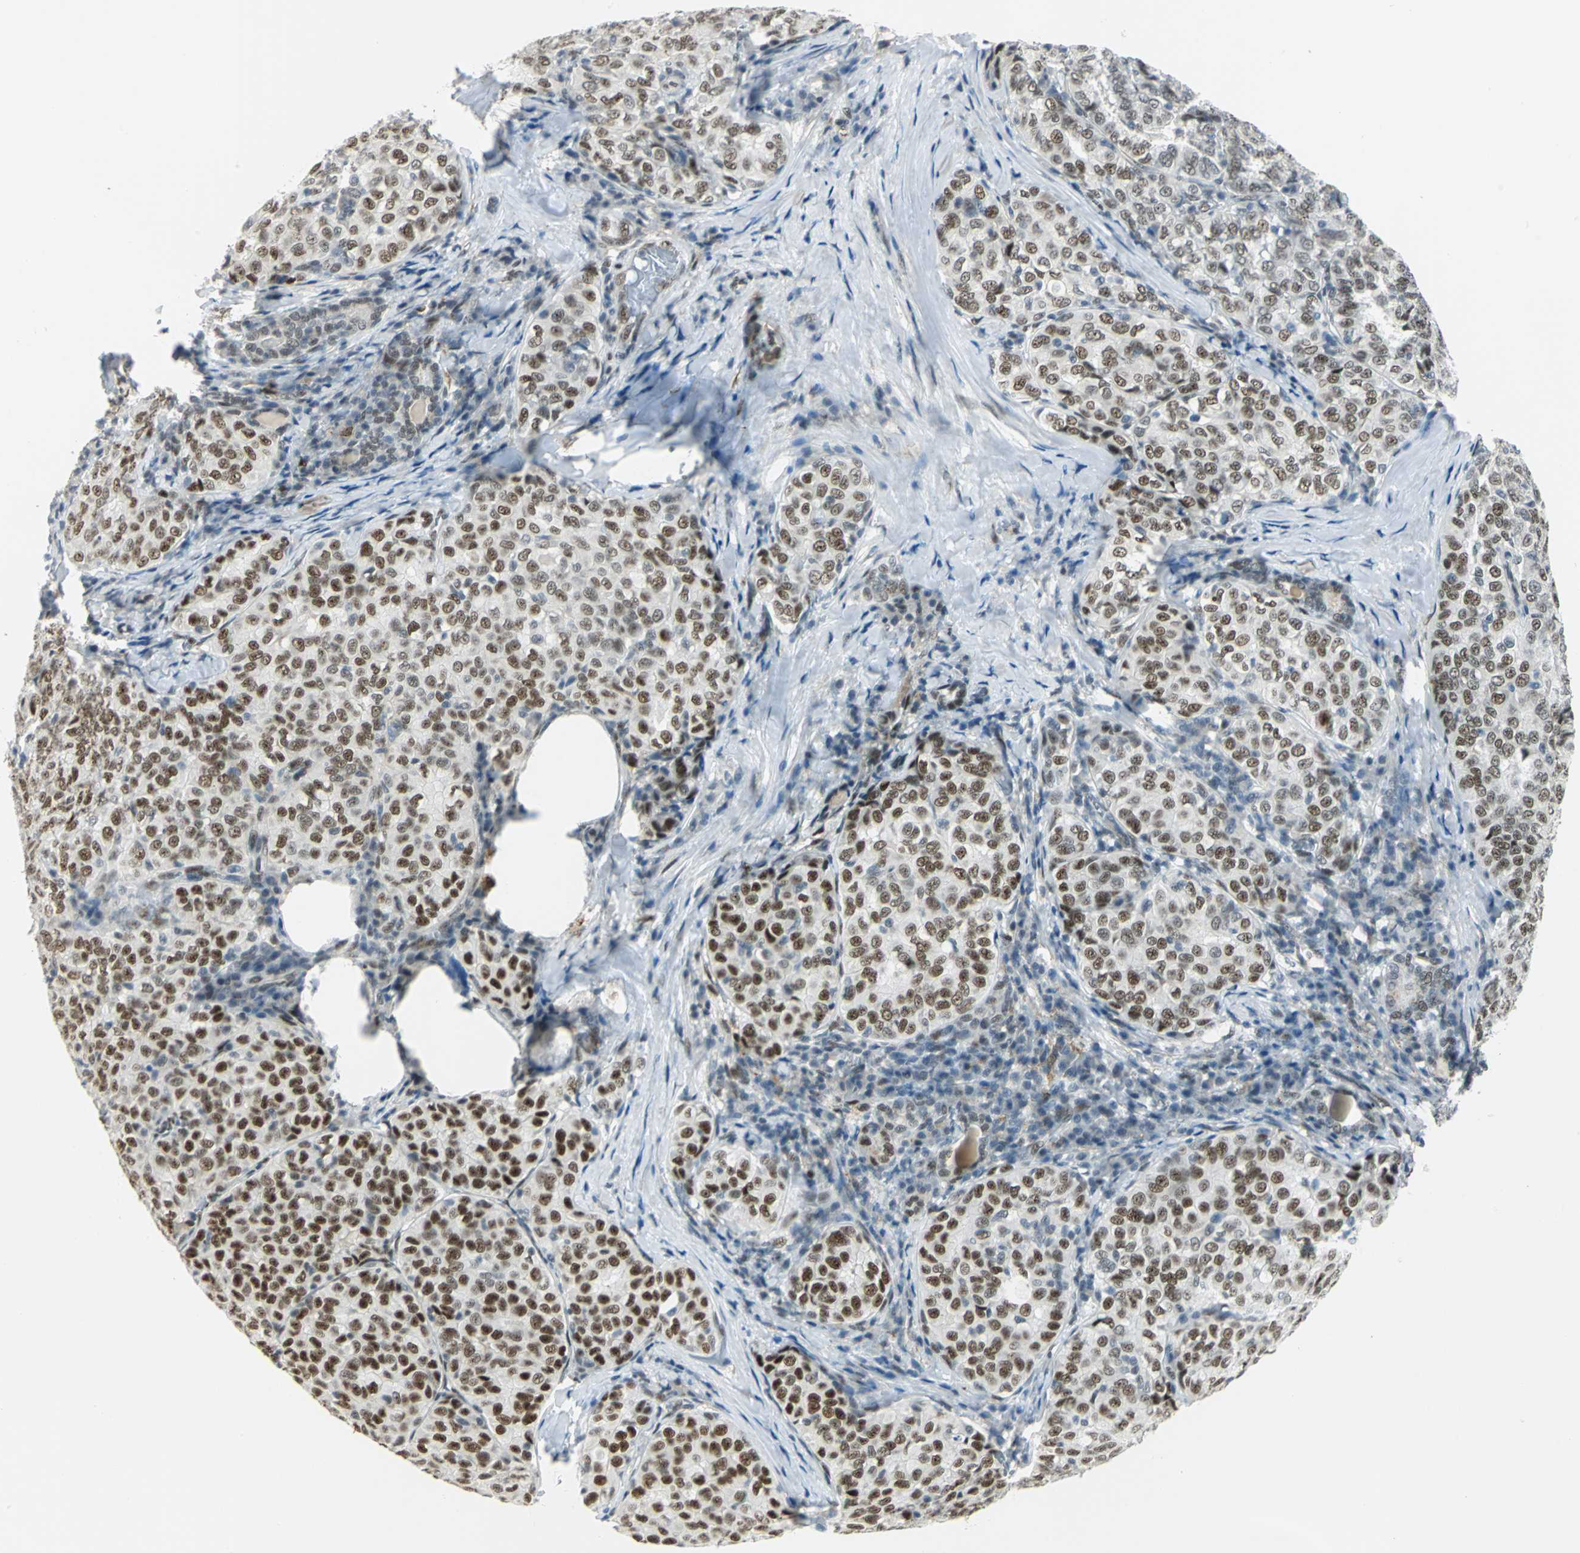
{"staining": {"intensity": "strong", "quantity": ">75%", "location": "nuclear"}, "tissue": "thyroid cancer", "cell_type": "Tumor cells", "image_type": "cancer", "snomed": [{"axis": "morphology", "description": "Papillary adenocarcinoma, NOS"}, {"axis": "topography", "description": "Thyroid gland"}], "caption": "There is high levels of strong nuclear staining in tumor cells of thyroid cancer, as demonstrated by immunohistochemical staining (brown color).", "gene": "MTMR10", "patient": {"sex": "female", "age": 30}}